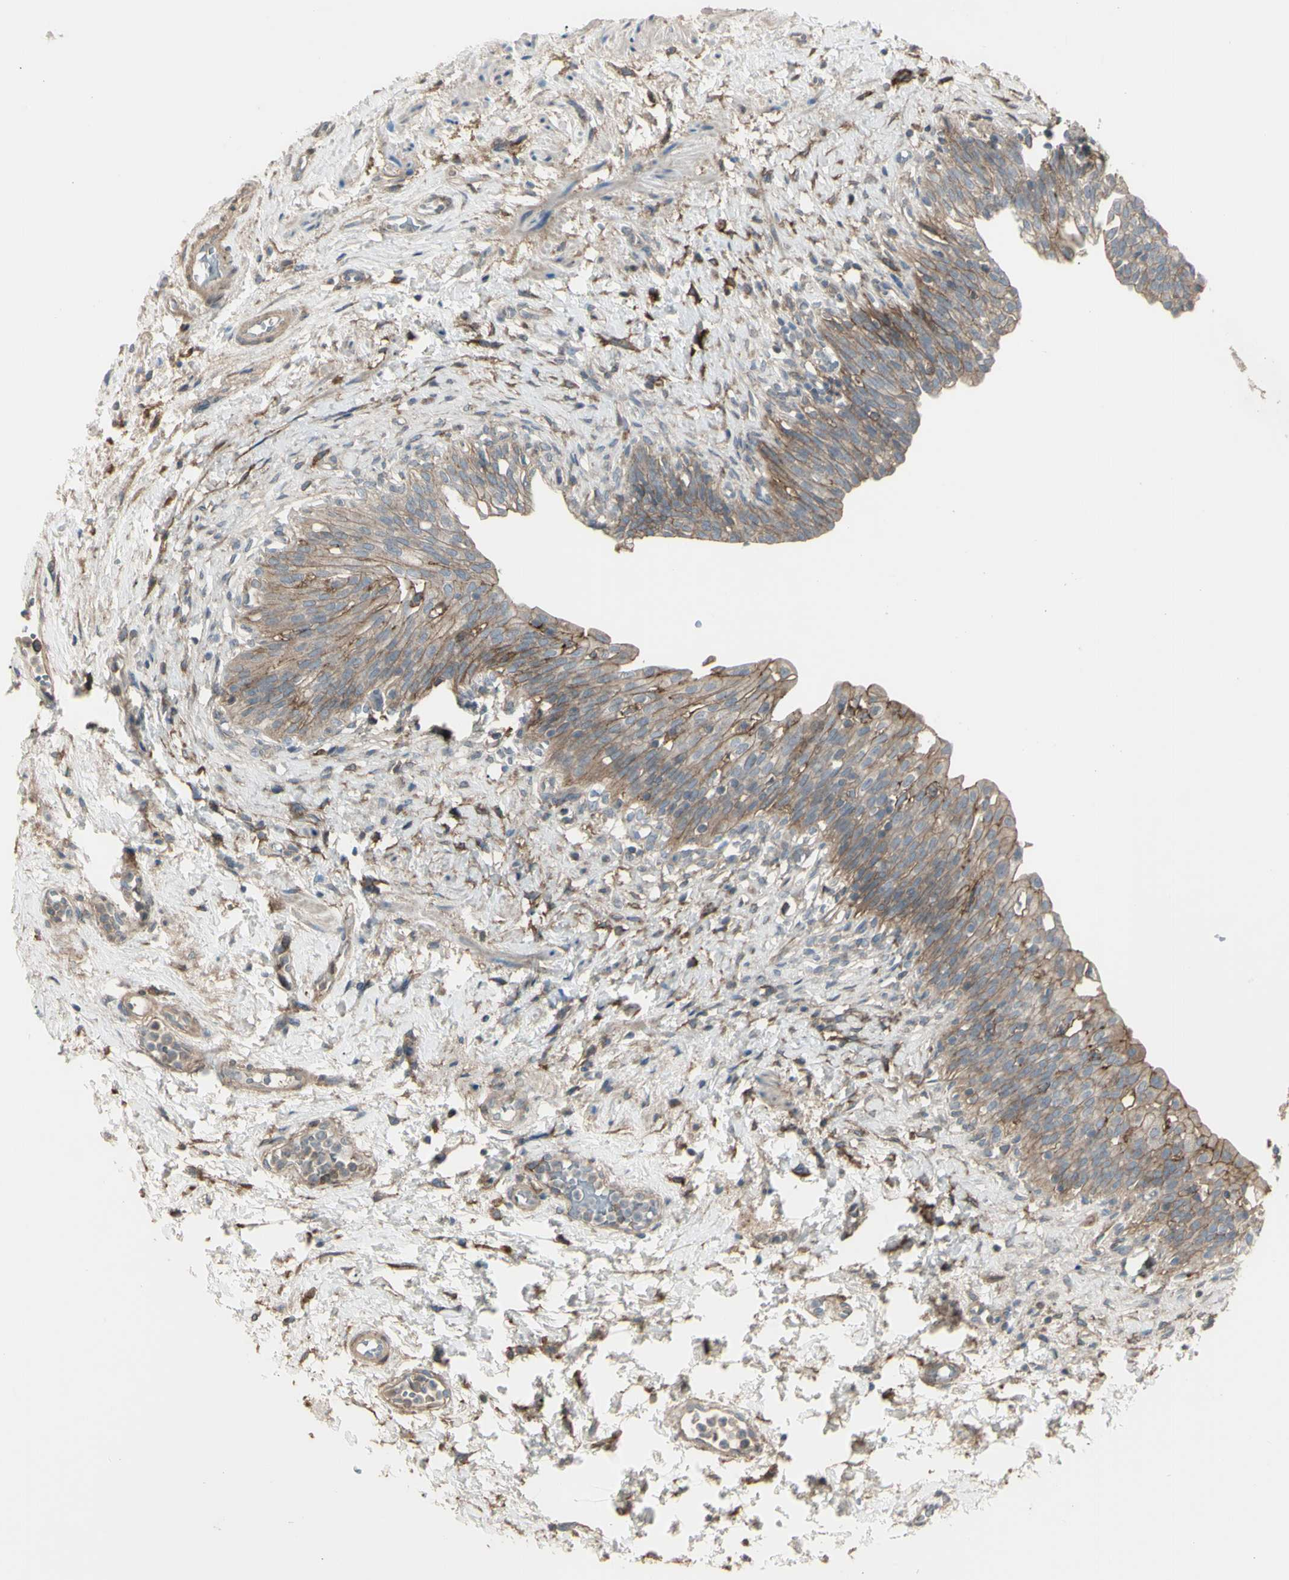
{"staining": {"intensity": "moderate", "quantity": ">75%", "location": "cytoplasmic/membranous"}, "tissue": "urinary bladder", "cell_type": "Urothelial cells", "image_type": "normal", "snomed": [{"axis": "morphology", "description": "Normal tissue, NOS"}, {"axis": "topography", "description": "Urinary bladder"}], "caption": "Urothelial cells show medium levels of moderate cytoplasmic/membranous staining in approximately >75% of cells in benign urinary bladder. The staining is performed using DAB (3,3'-diaminobenzidine) brown chromogen to label protein expression. The nuclei are counter-stained blue using hematoxylin.", "gene": "CD276", "patient": {"sex": "male", "age": 55}}